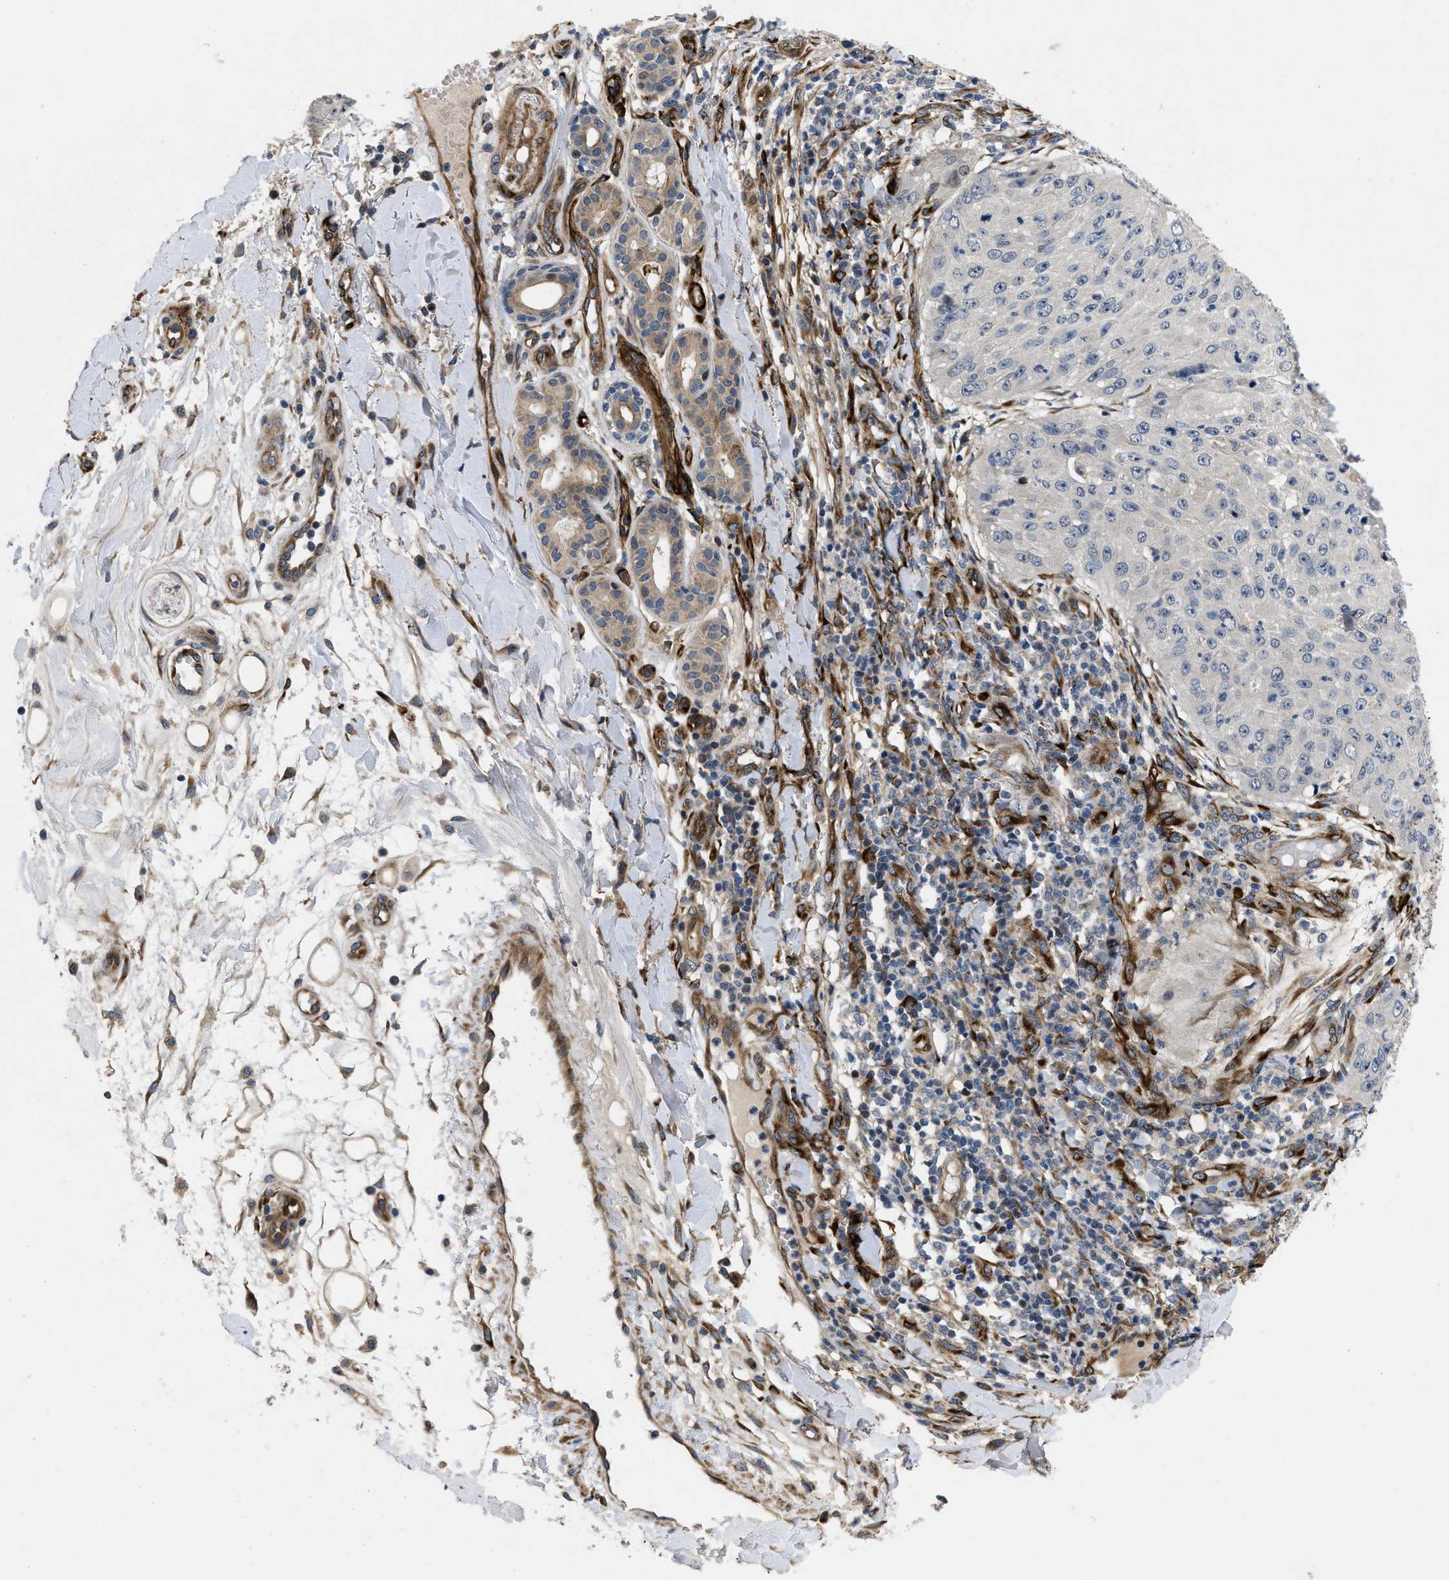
{"staining": {"intensity": "negative", "quantity": "none", "location": "none"}, "tissue": "skin cancer", "cell_type": "Tumor cells", "image_type": "cancer", "snomed": [{"axis": "morphology", "description": "Squamous cell carcinoma, NOS"}, {"axis": "topography", "description": "Skin"}], "caption": "This is an immunohistochemistry photomicrograph of human skin squamous cell carcinoma. There is no positivity in tumor cells.", "gene": "HSPA12B", "patient": {"sex": "female", "age": 80}}